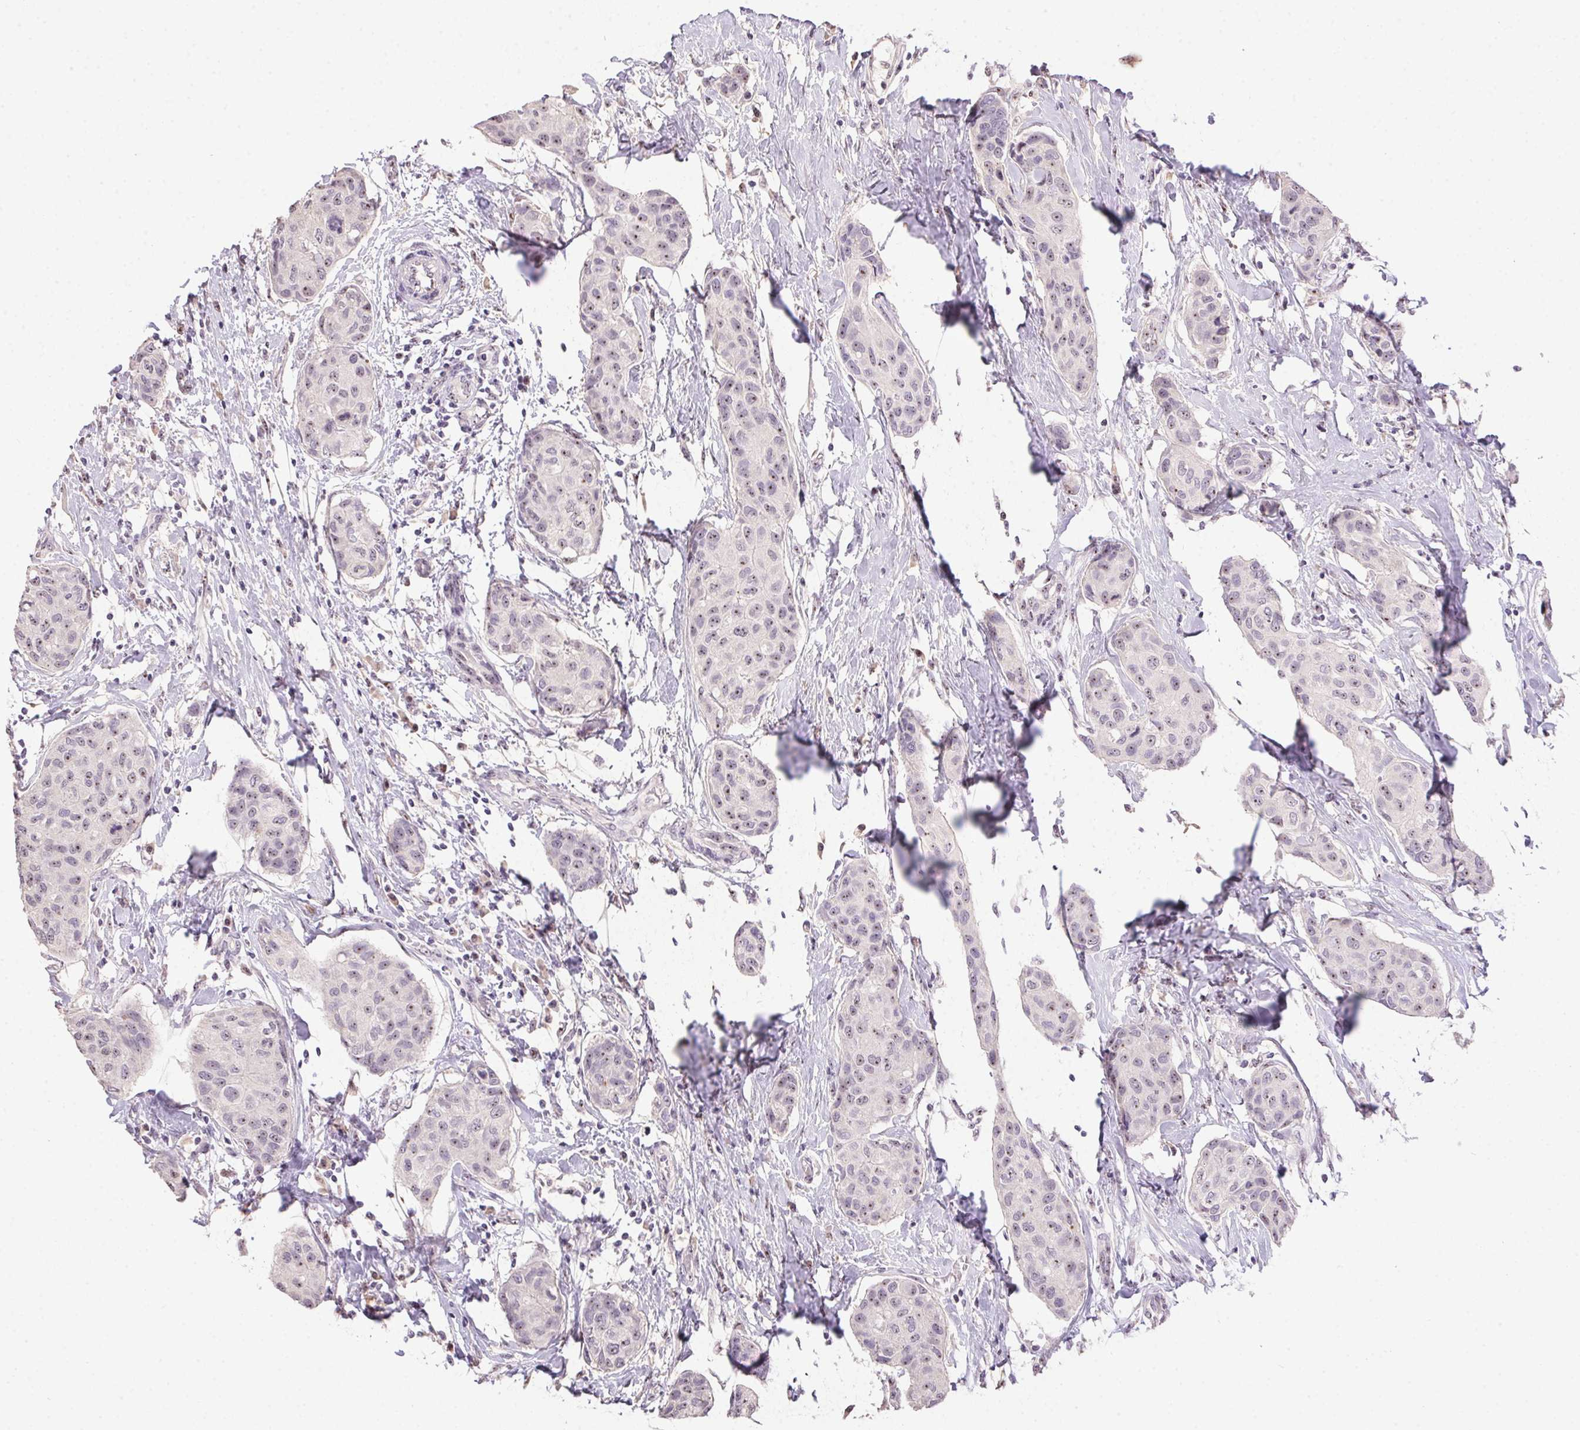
{"staining": {"intensity": "moderate", "quantity": ">75%", "location": "nuclear"}, "tissue": "breast cancer", "cell_type": "Tumor cells", "image_type": "cancer", "snomed": [{"axis": "morphology", "description": "Duct carcinoma"}, {"axis": "topography", "description": "Breast"}], "caption": "Immunohistochemistry (IHC) photomicrograph of infiltrating ductal carcinoma (breast) stained for a protein (brown), which shows medium levels of moderate nuclear positivity in approximately >75% of tumor cells.", "gene": "BATF2", "patient": {"sex": "female", "age": 80}}